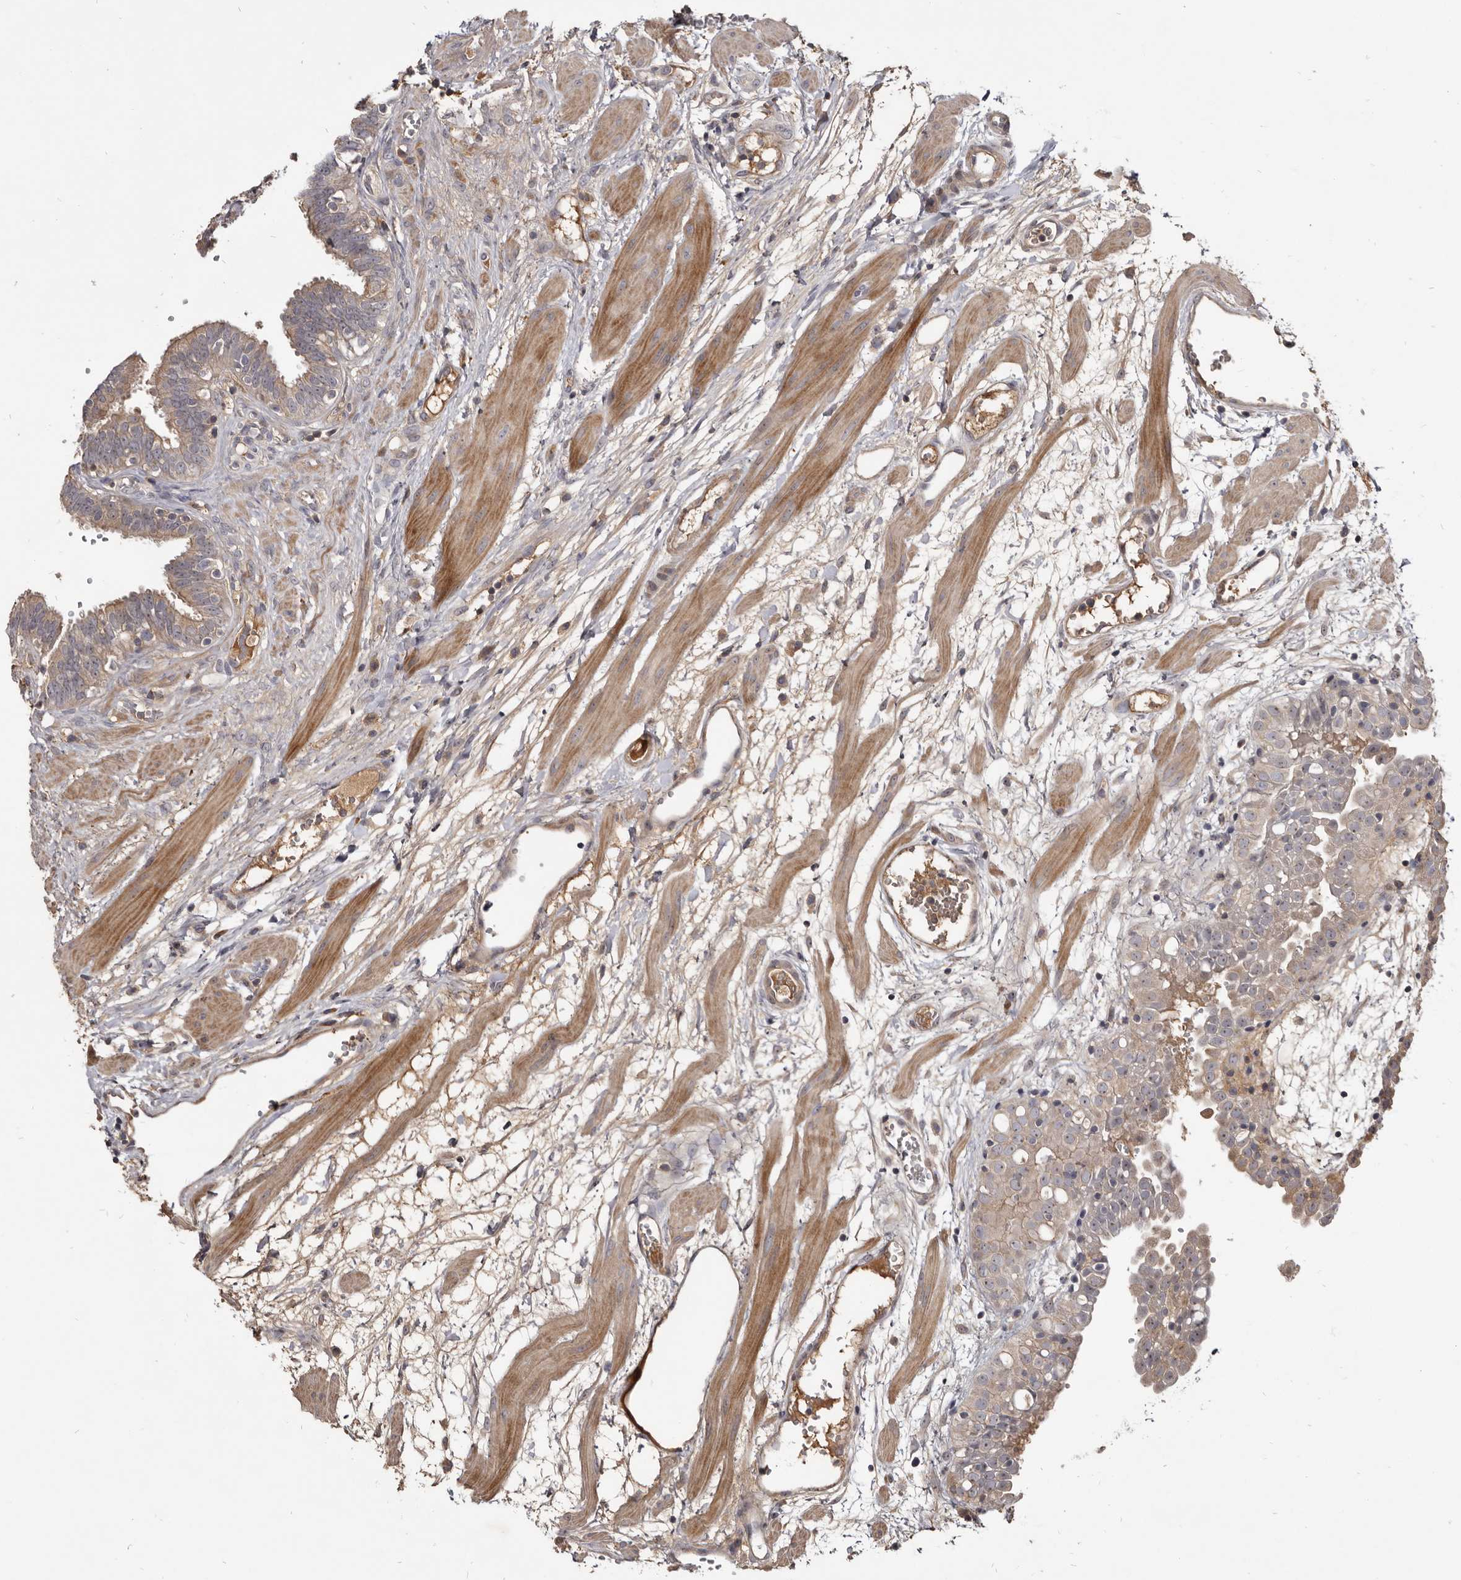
{"staining": {"intensity": "weak", "quantity": "25%-75%", "location": "cytoplasmic/membranous"}, "tissue": "fallopian tube", "cell_type": "Glandular cells", "image_type": "normal", "snomed": [{"axis": "morphology", "description": "Normal tissue, NOS"}, {"axis": "topography", "description": "Fallopian tube"}, {"axis": "topography", "description": "Placenta"}], "caption": "DAB immunohistochemical staining of benign human fallopian tube demonstrates weak cytoplasmic/membranous protein staining in approximately 25%-75% of glandular cells.", "gene": "TTC39A", "patient": {"sex": "female", "age": 32}}